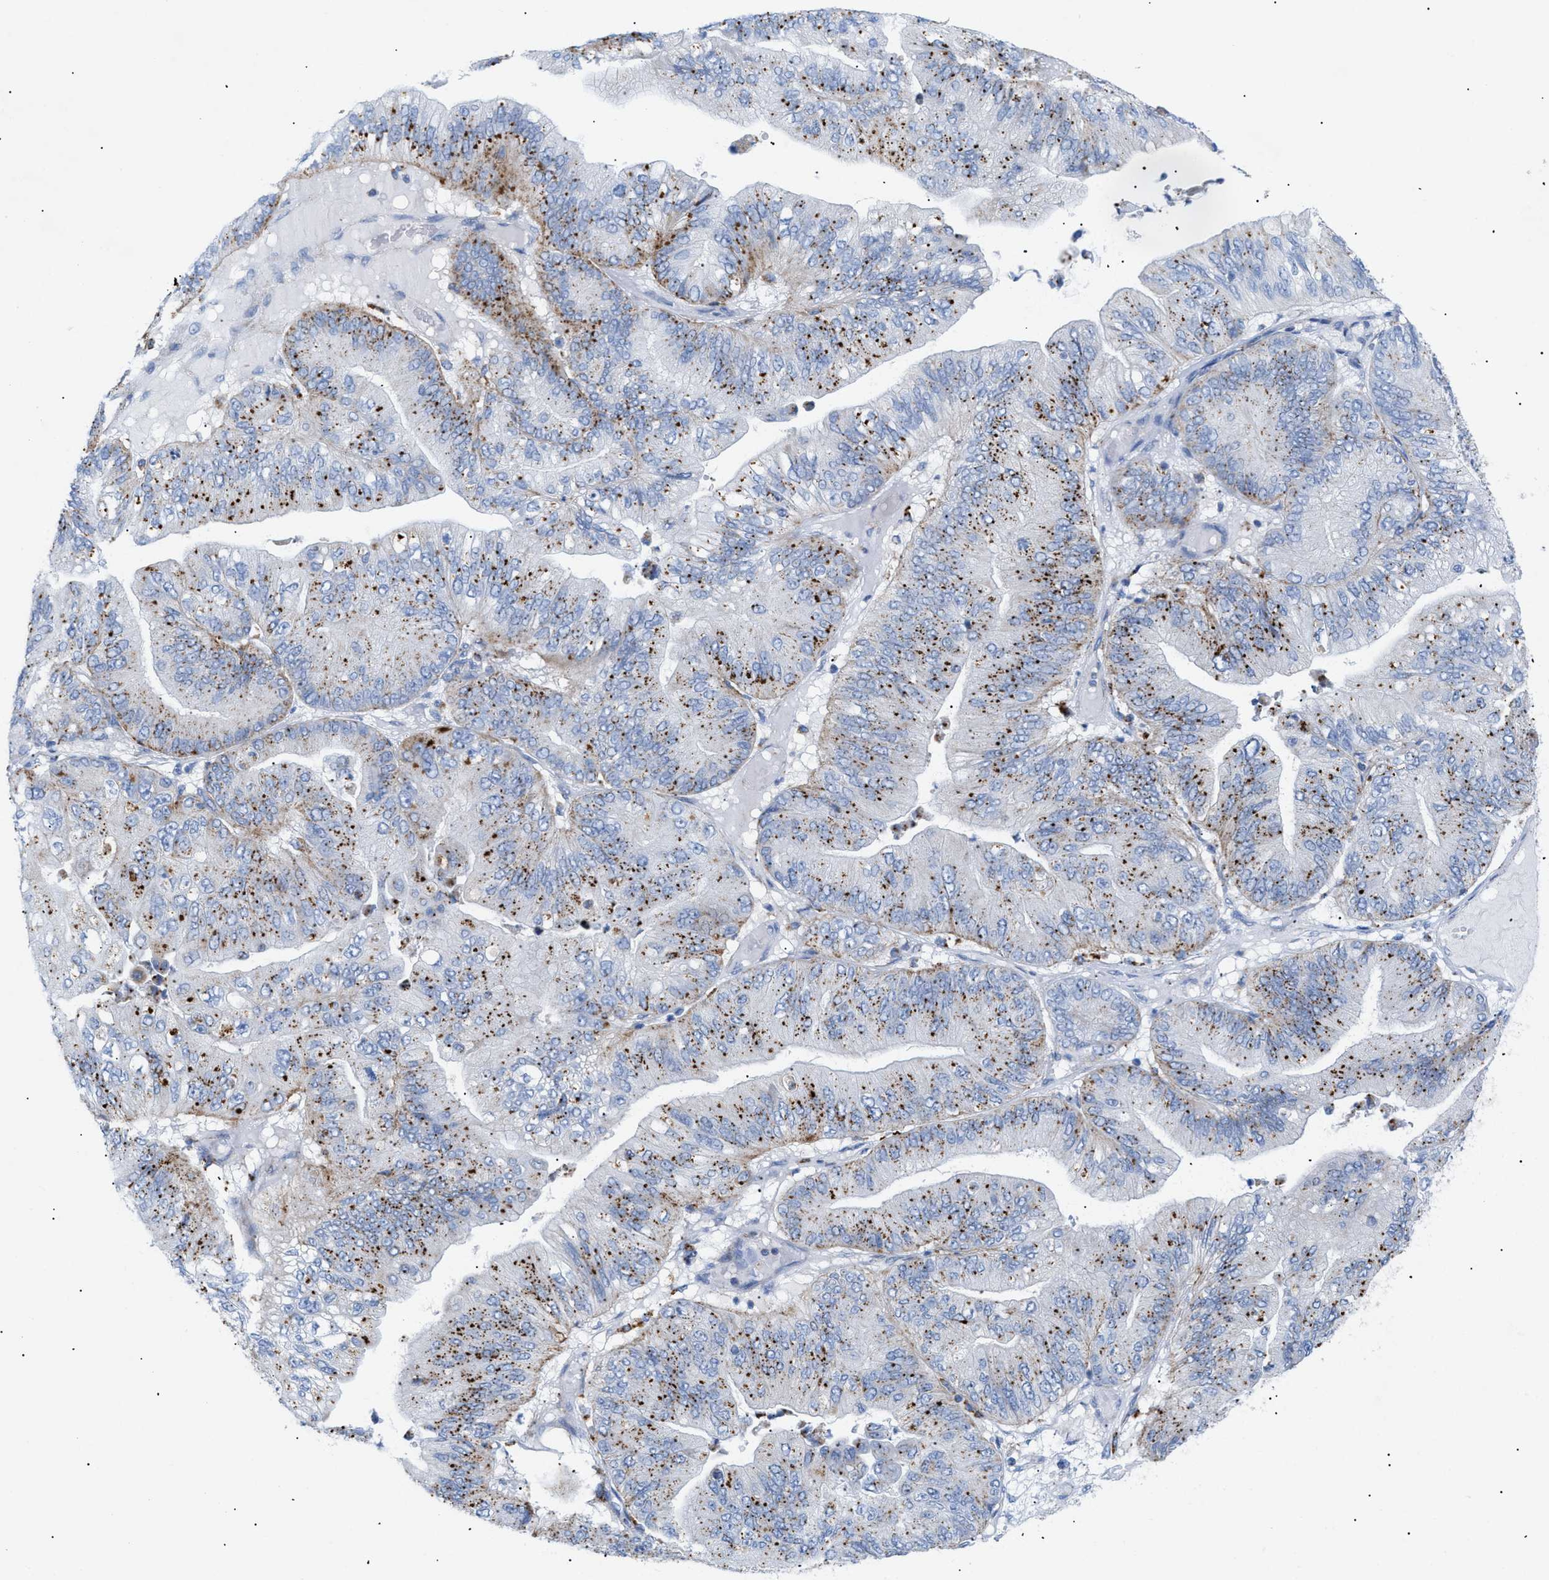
{"staining": {"intensity": "strong", "quantity": ">75%", "location": "cytoplasmic/membranous"}, "tissue": "ovarian cancer", "cell_type": "Tumor cells", "image_type": "cancer", "snomed": [{"axis": "morphology", "description": "Cystadenocarcinoma, mucinous, NOS"}, {"axis": "topography", "description": "Ovary"}], "caption": "Immunohistochemical staining of human ovarian cancer (mucinous cystadenocarcinoma) displays high levels of strong cytoplasmic/membranous protein positivity in about >75% of tumor cells.", "gene": "DRAM2", "patient": {"sex": "female", "age": 61}}